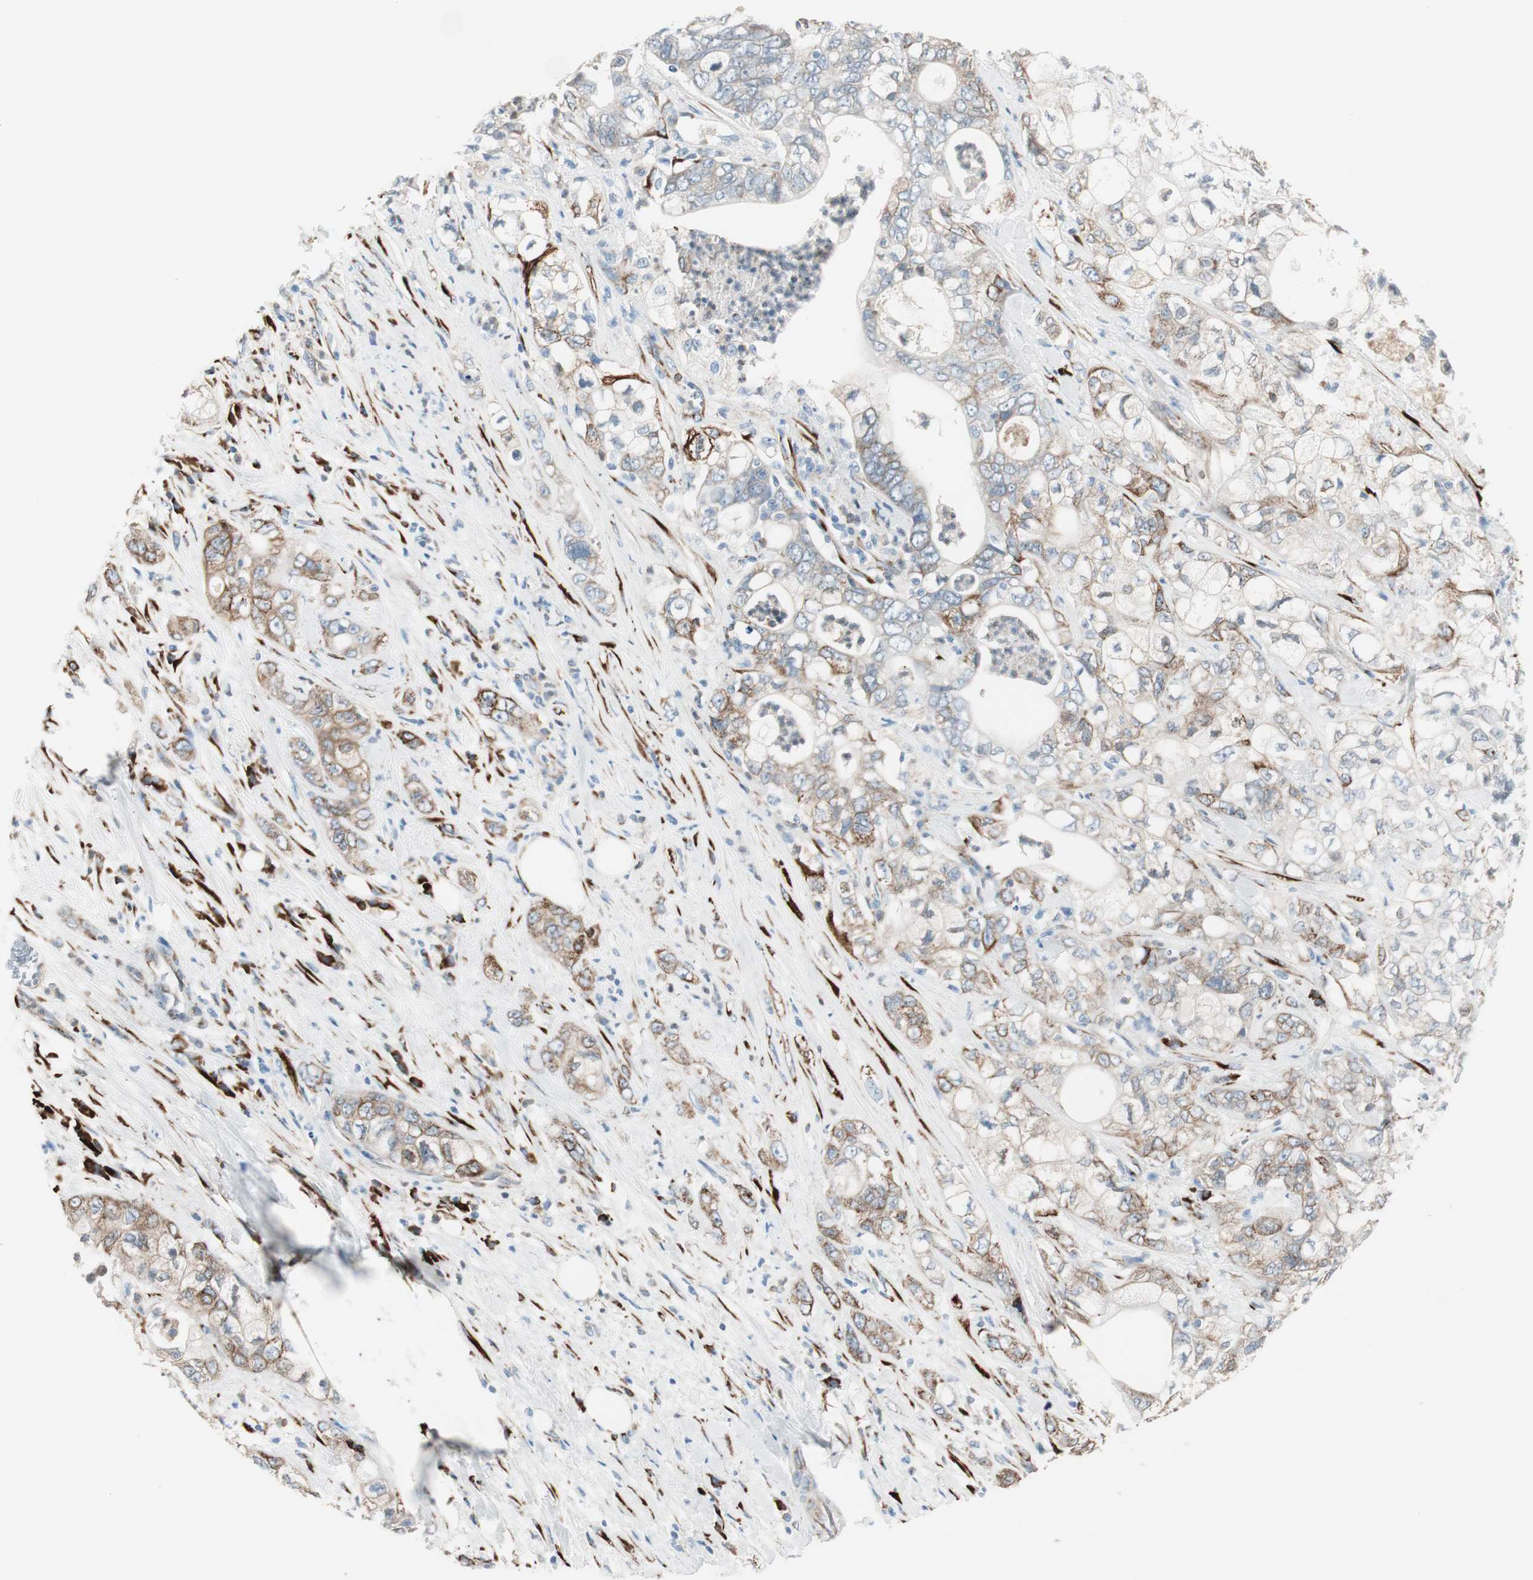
{"staining": {"intensity": "moderate", "quantity": ">75%", "location": "cytoplasmic/membranous"}, "tissue": "pancreatic cancer", "cell_type": "Tumor cells", "image_type": "cancer", "snomed": [{"axis": "morphology", "description": "Adenocarcinoma, NOS"}, {"axis": "topography", "description": "Pancreas"}], "caption": "High-power microscopy captured an IHC histopathology image of adenocarcinoma (pancreatic), revealing moderate cytoplasmic/membranous expression in about >75% of tumor cells. (Brightfield microscopy of DAB IHC at high magnification).", "gene": "P4HTM", "patient": {"sex": "male", "age": 70}}